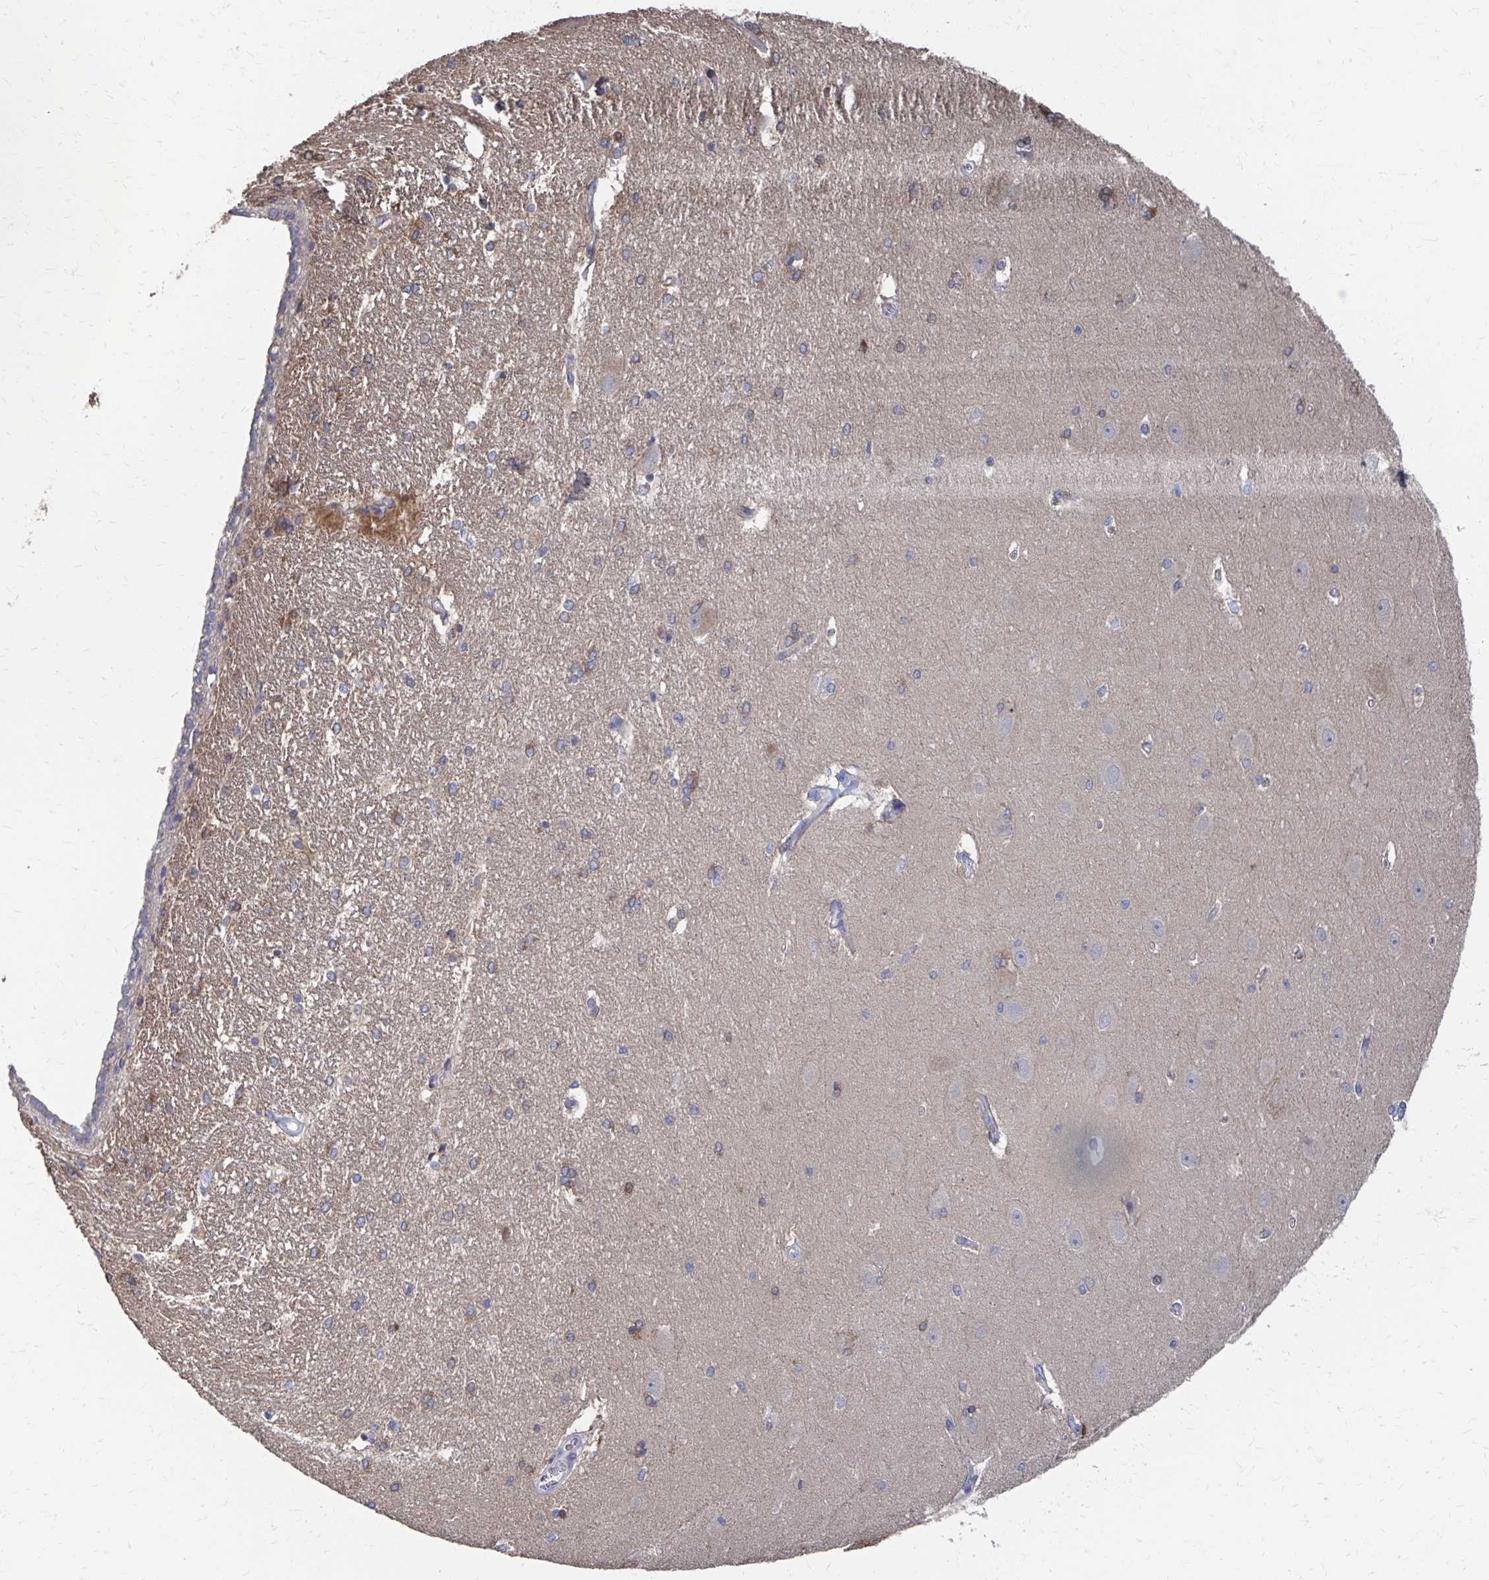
{"staining": {"intensity": "moderate", "quantity": "<25%", "location": "cytoplasmic/membranous"}, "tissue": "hippocampus", "cell_type": "Glial cells", "image_type": "normal", "snomed": [{"axis": "morphology", "description": "Normal tissue, NOS"}, {"axis": "topography", "description": "Cerebral cortex"}, {"axis": "topography", "description": "Hippocampus"}], "caption": "An image of human hippocampus stained for a protein reveals moderate cytoplasmic/membranous brown staining in glial cells. (Brightfield microscopy of DAB IHC at high magnification).", "gene": "PLEKHG7", "patient": {"sex": "female", "age": 19}}